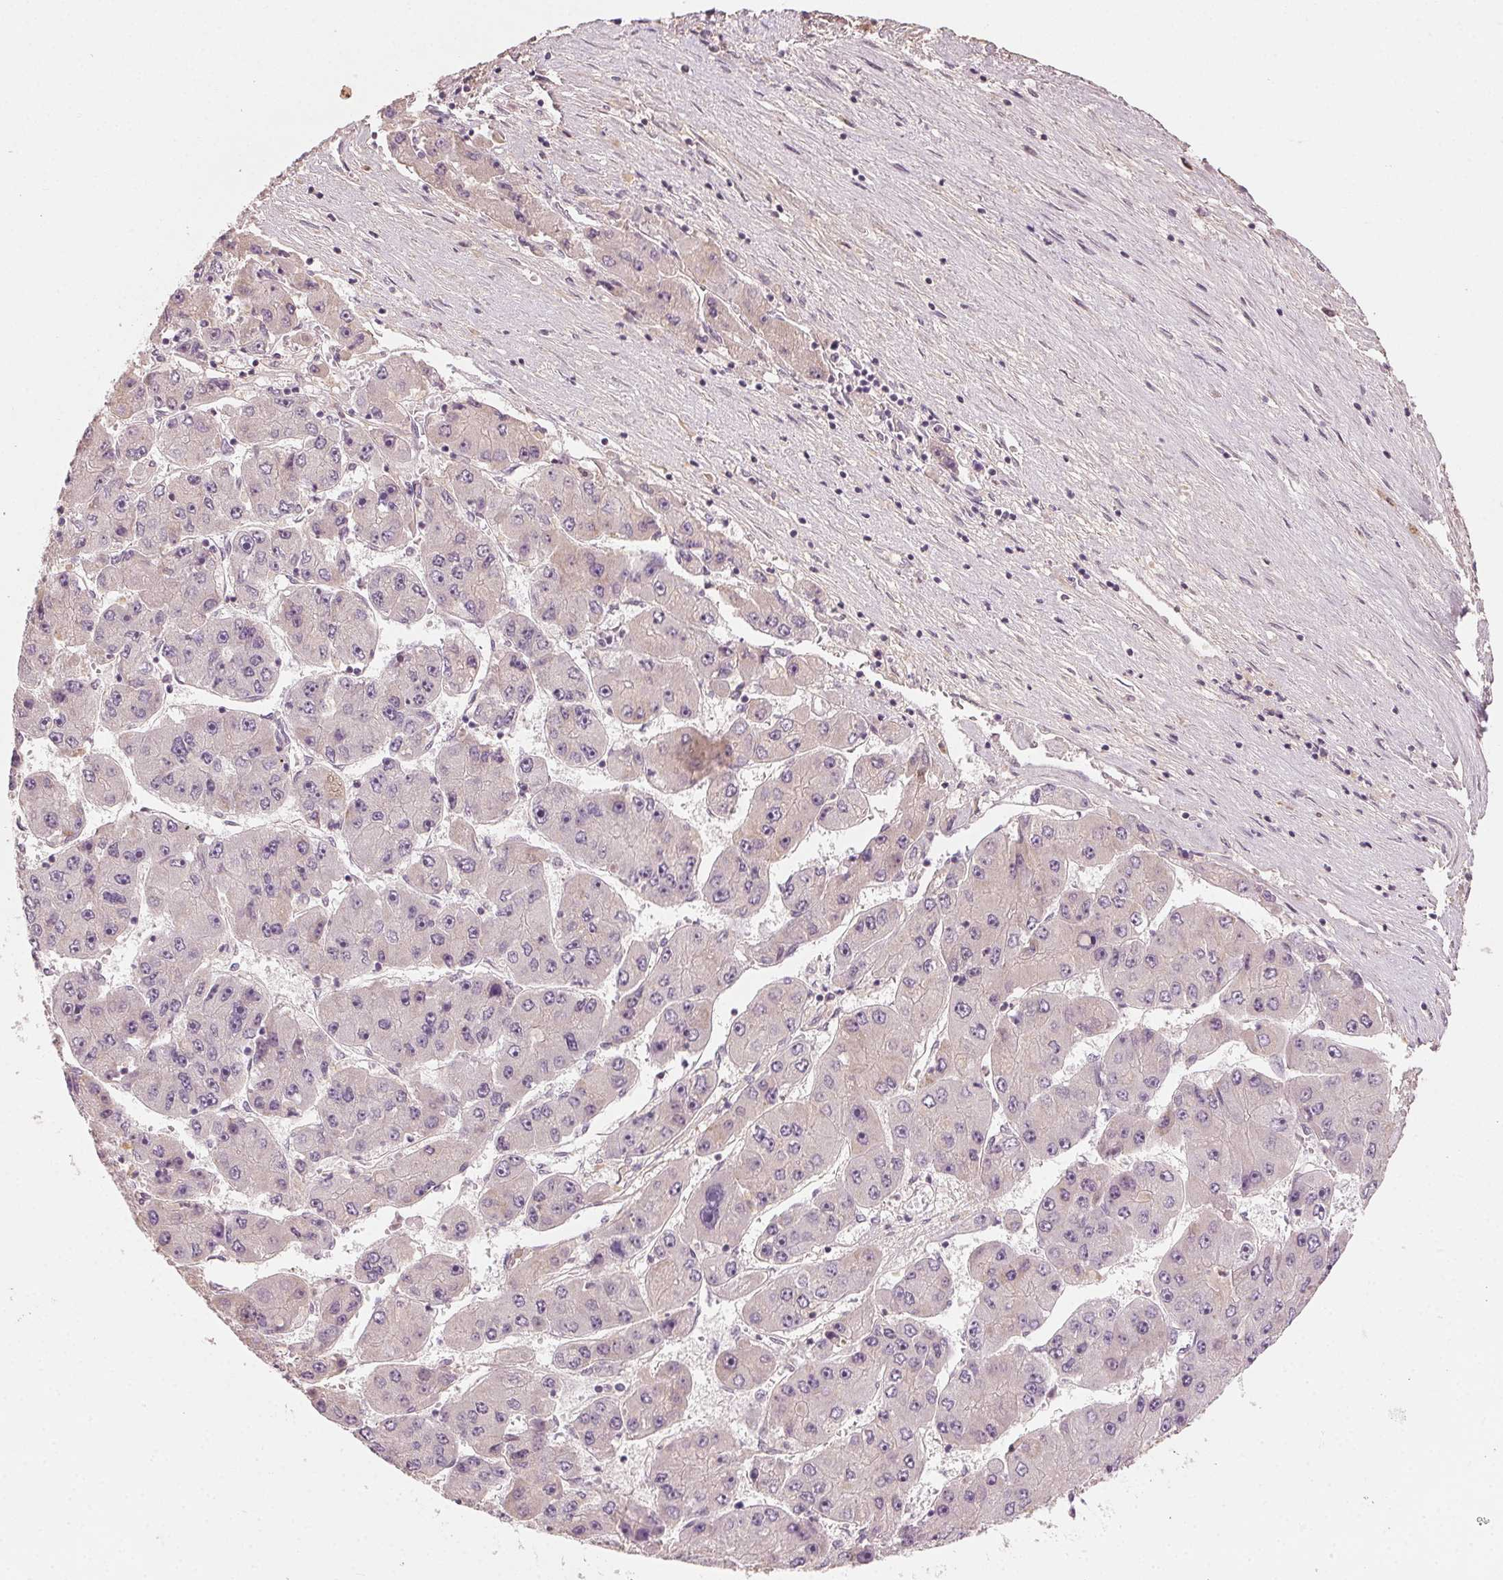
{"staining": {"intensity": "weak", "quantity": "<25%", "location": "cytoplasmic/membranous"}, "tissue": "liver cancer", "cell_type": "Tumor cells", "image_type": "cancer", "snomed": [{"axis": "morphology", "description": "Carcinoma, Hepatocellular, NOS"}, {"axis": "topography", "description": "Liver"}], "caption": "Tumor cells show no significant protein staining in liver hepatocellular carcinoma.", "gene": "TUB", "patient": {"sex": "female", "age": 61}}